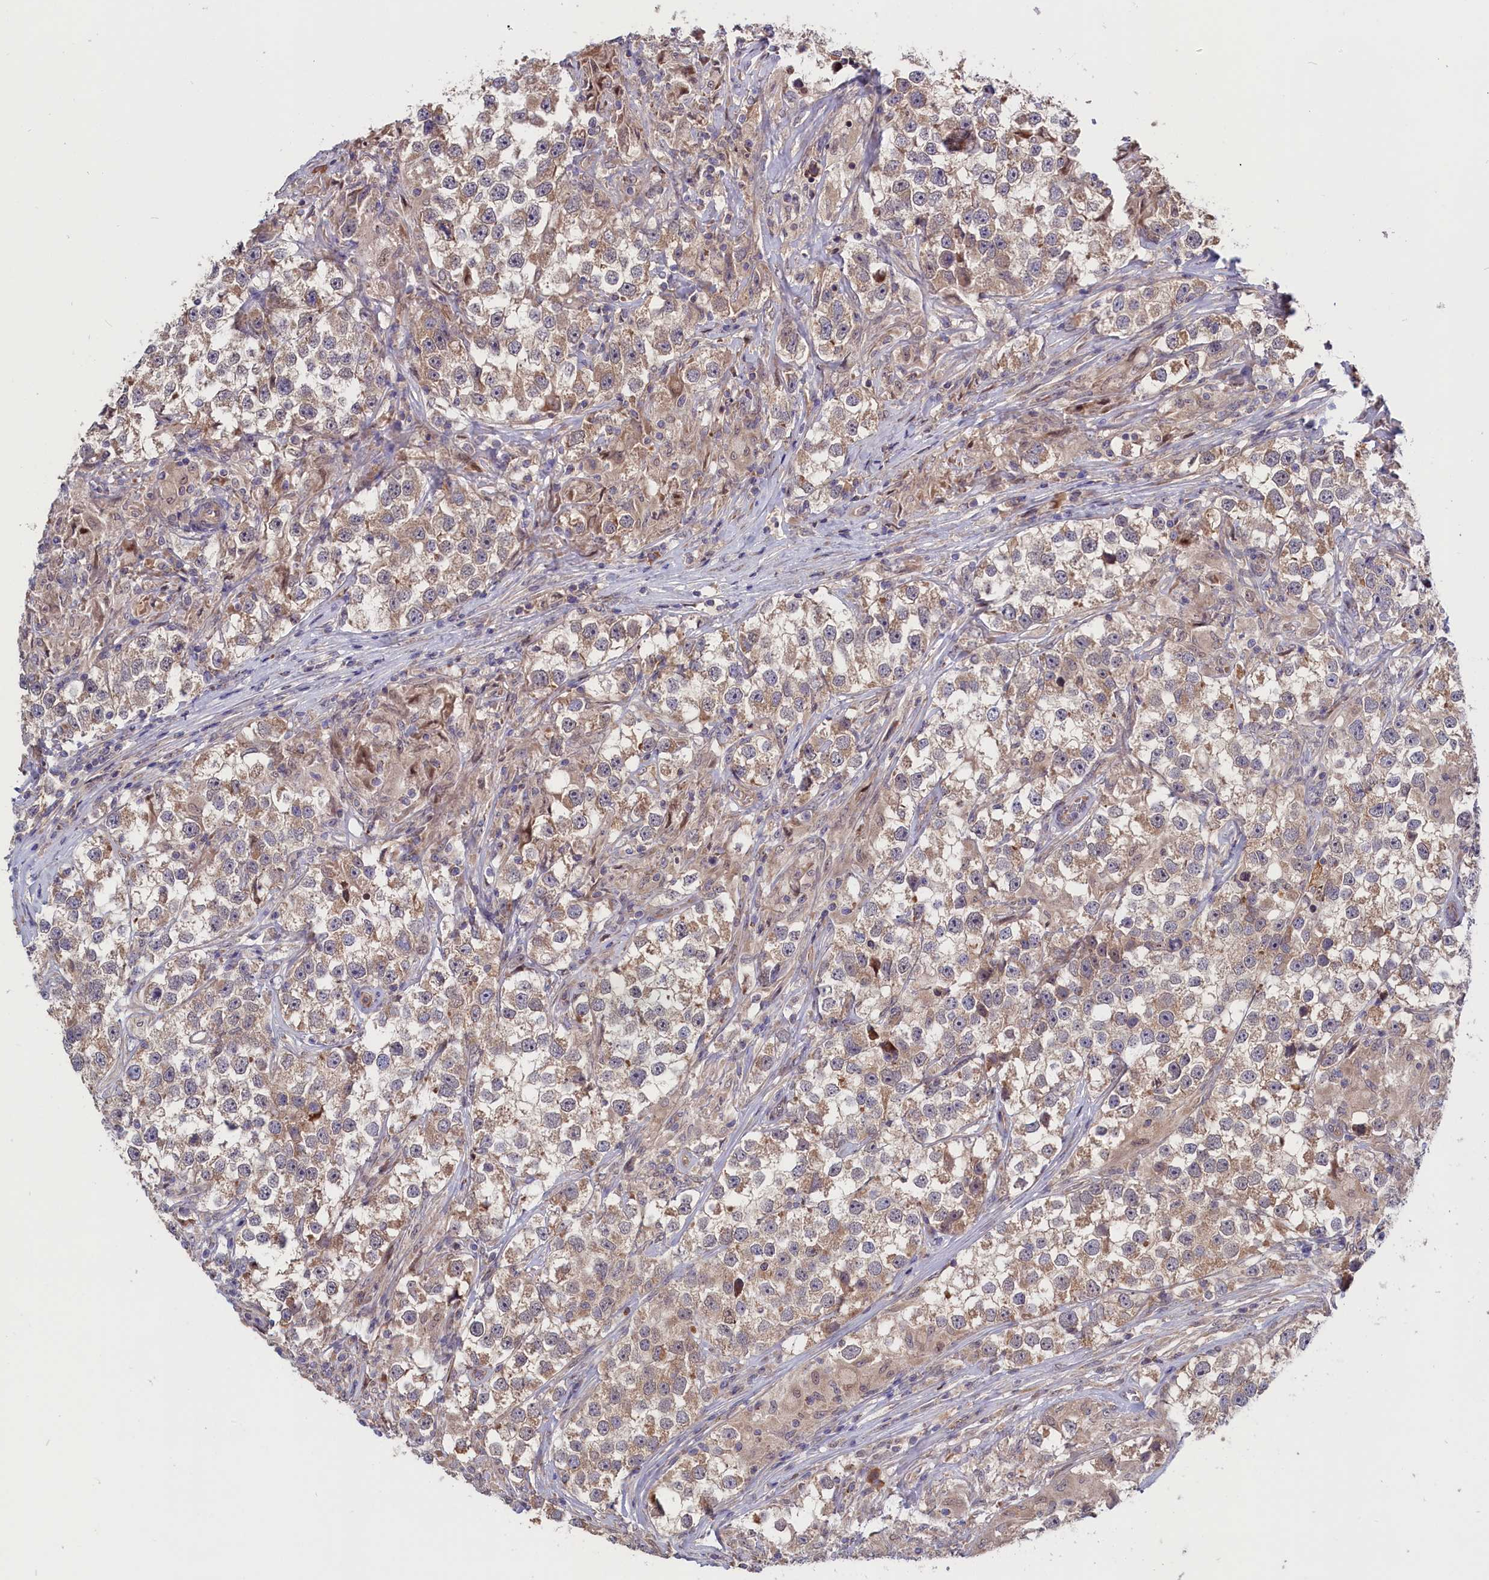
{"staining": {"intensity": "moderate", "quantity": ">75%", "location": "cytoplasmic/membranous"}, "tissue": "testis cancer", "cell_type": "Tumor cells", "image_type": "cancer", "snomed": [{"axis": "morphology", "description": "Seminoma, NOS"}, {"axis": "topography", "description": "Testis"}], "caption": "Protein staining demonstrates moderate cytoplasmic/membranous positivity in approximately >75% of tumor cells in testis seminoma.", "gene": "CEP44", "patient": {"sex": "male", "age": 46}}